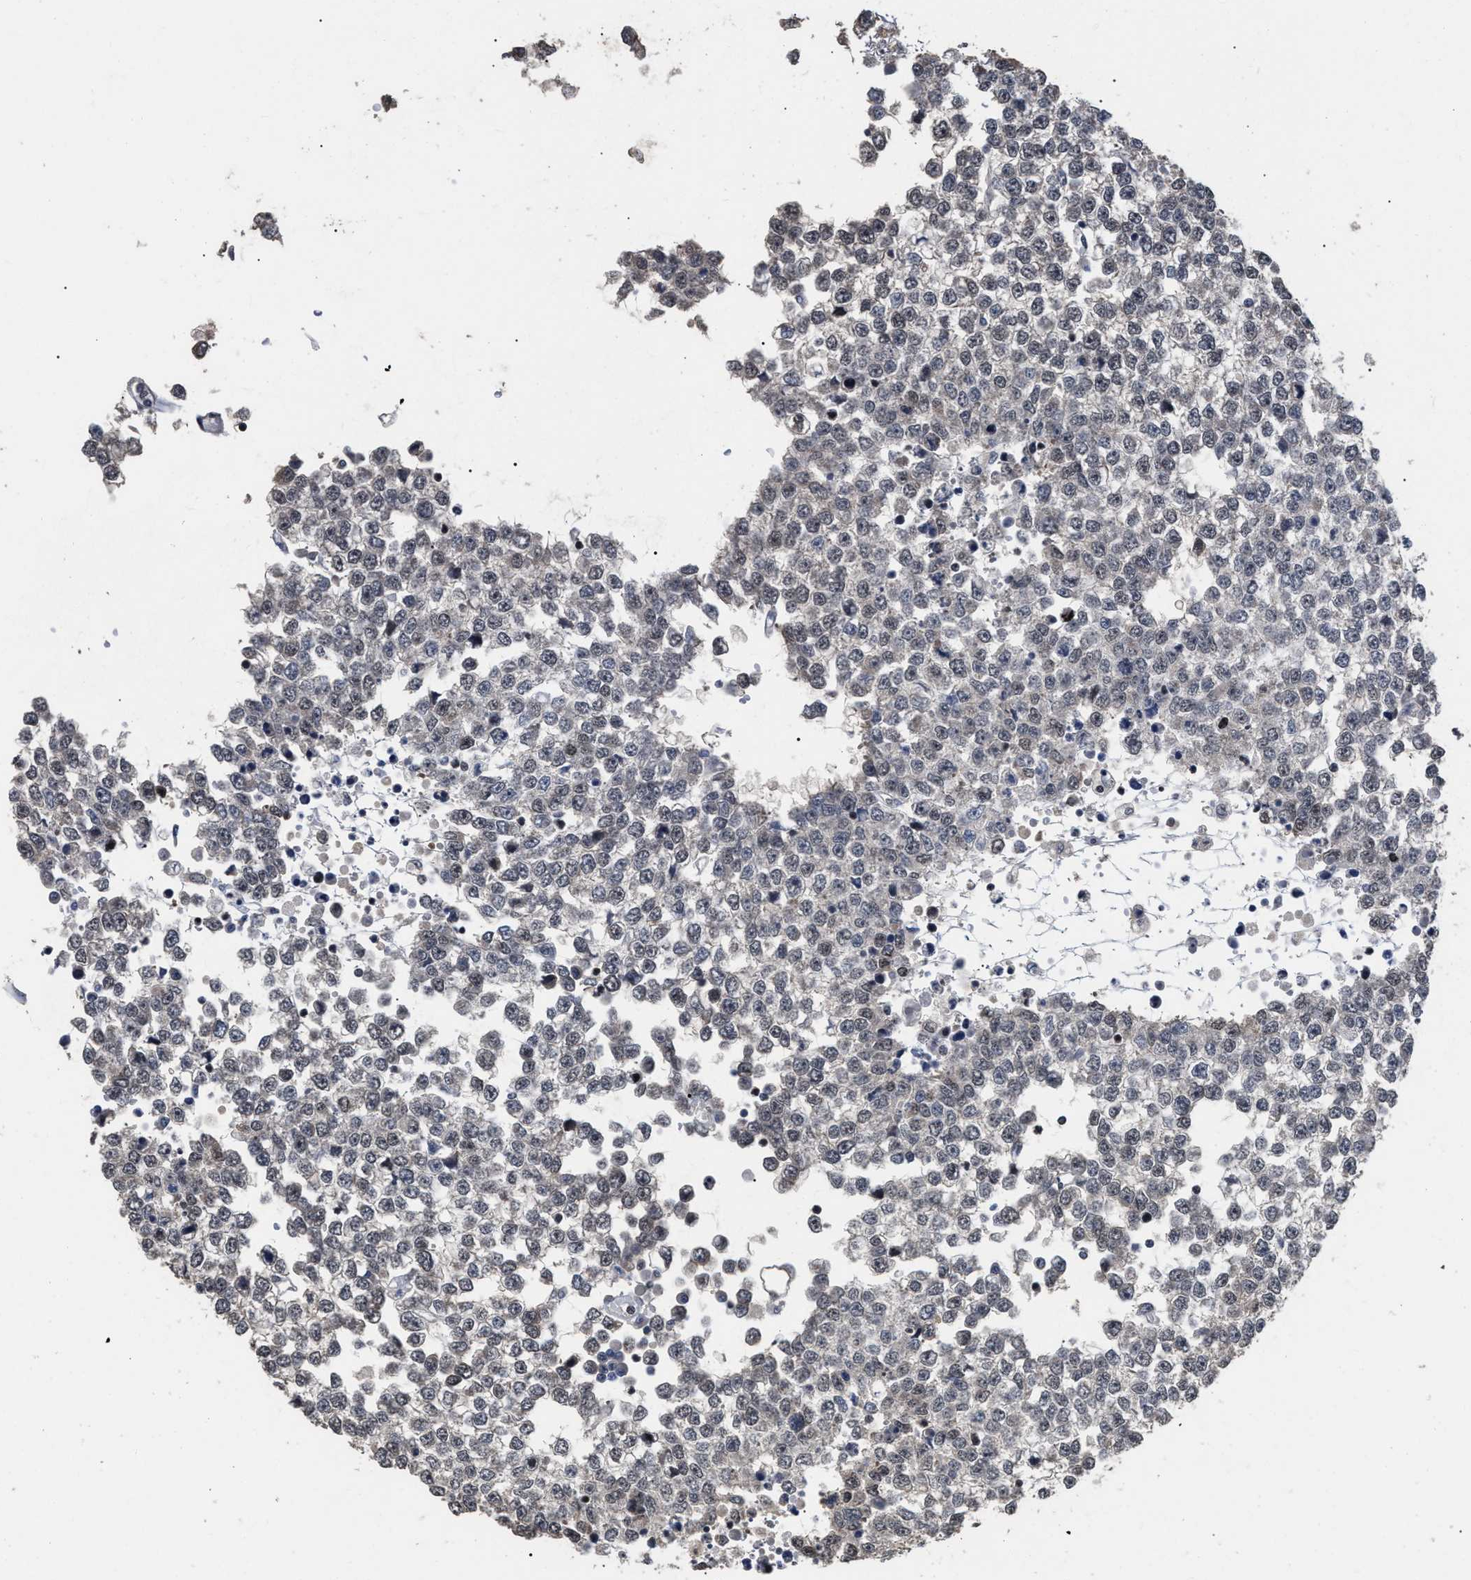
{"staining": {"intensity": "weak", "quantity": "<25%", "location": "nuclear"}, "tissue": "testis cancer", "cell_type": "Tumor cells", "image_type": "cancer", "snomed": [{"axis": "morphology", "description": "Seminoma, NOS"}, {"axis": "topography", "description": "Testis"}], "caption": "Image shows no significant protein expression in tumor cells of testis cancer (seminoma).", "gene": "JAZF1", "patient": {"sex": "male", "age": 65}}